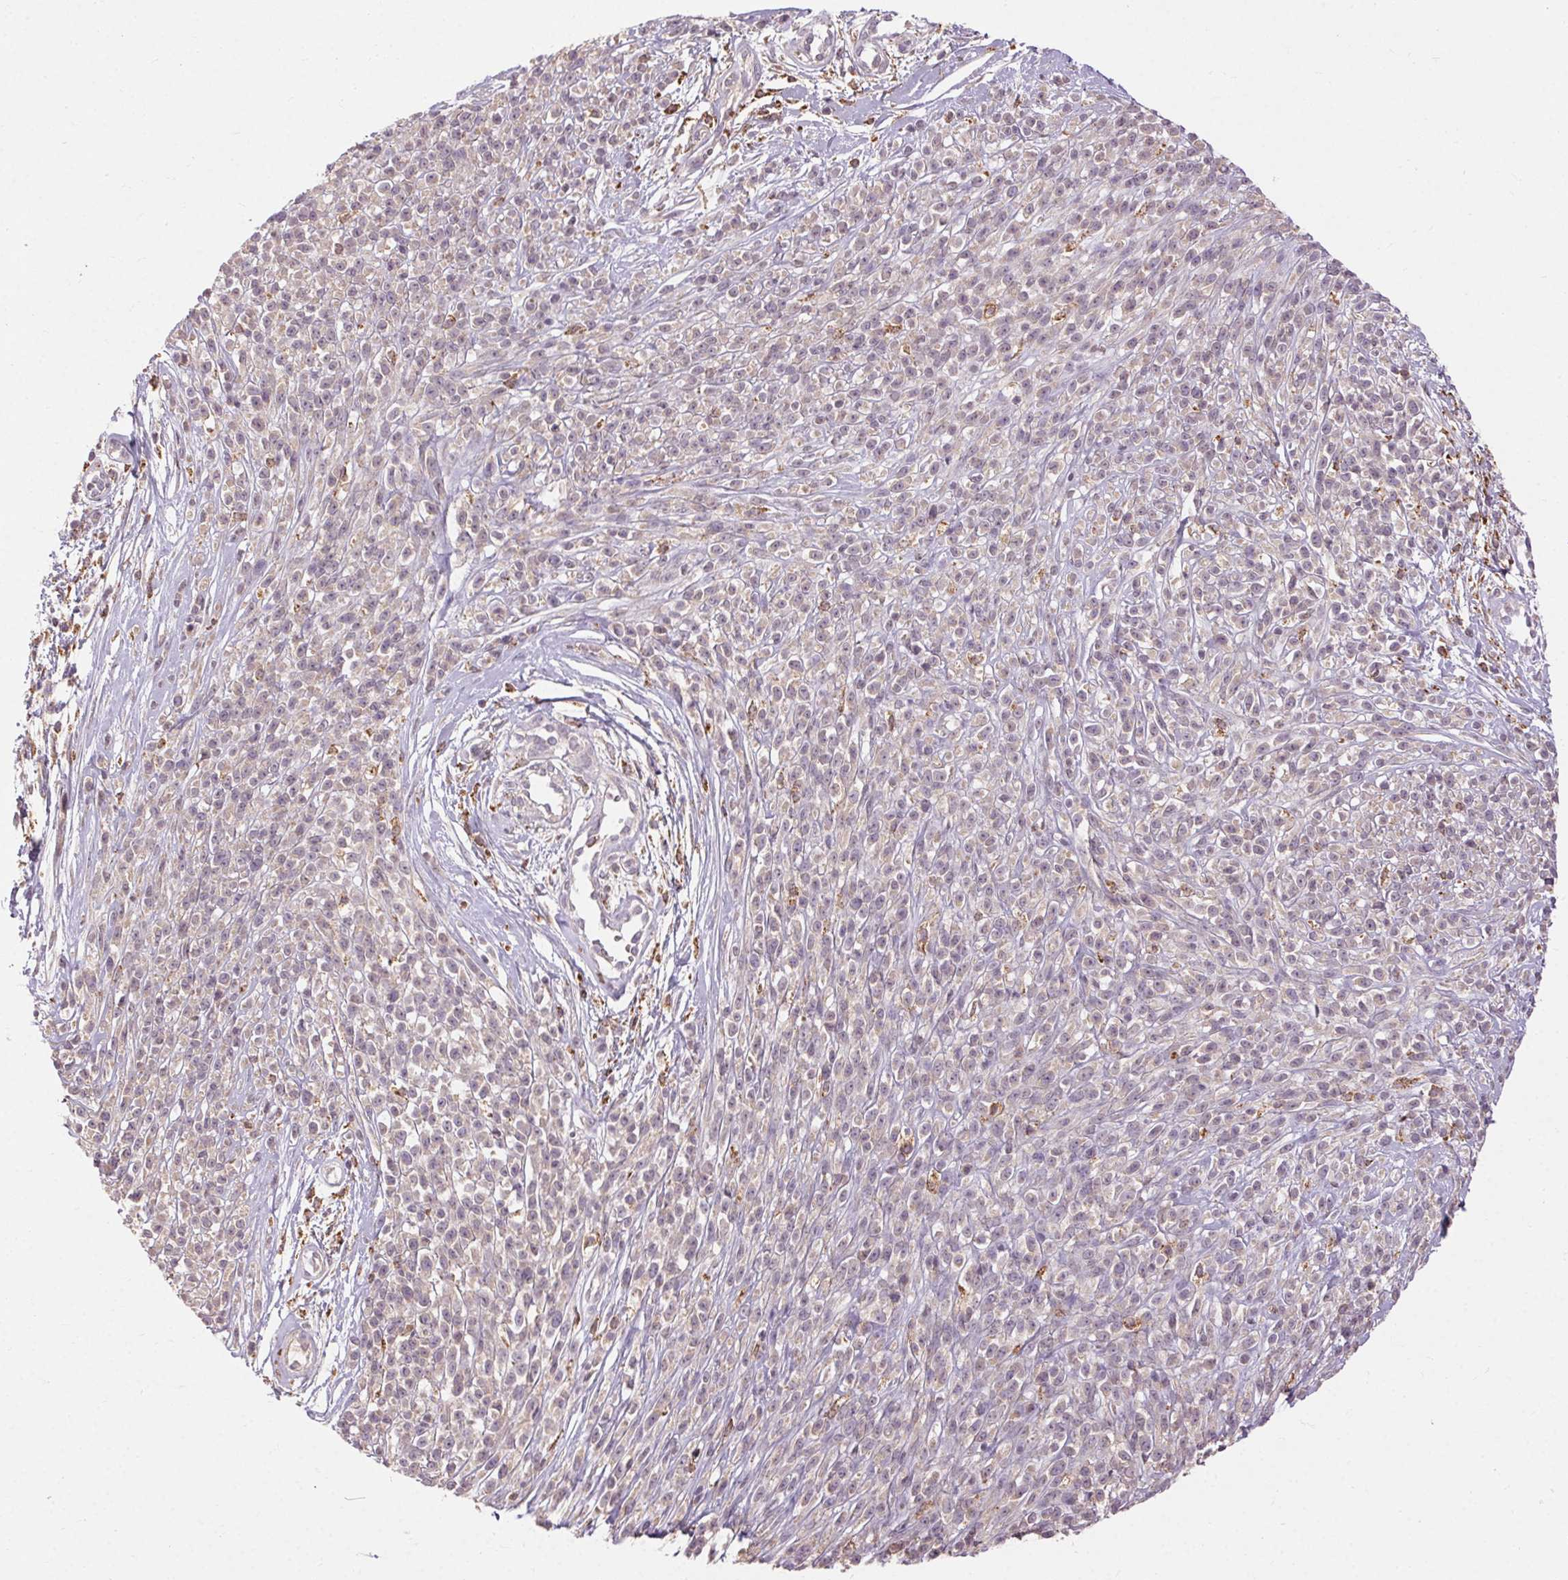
{"staining": {"intensity": "negative", "quantity": "none", "location": "none"}, "tissue": "melanoma", "cell_type": "Tumor cells", "image_type": "cancer", "snomed": [{"axis": "morphology", "description": "Malignant melanoma, NOS"}, {"axis": "topography", "description": "Skin"}, {"axis": "topography", "description": "Skin of trunk"}], "caption": "Immunohistochemistry (IHC) image of neoplastic tissue: human melanoma stained with DAB exhibits no significant protein staining in tumor cells.", "gene": "REP15", "patient": {"sex": "male", "age": 74}}